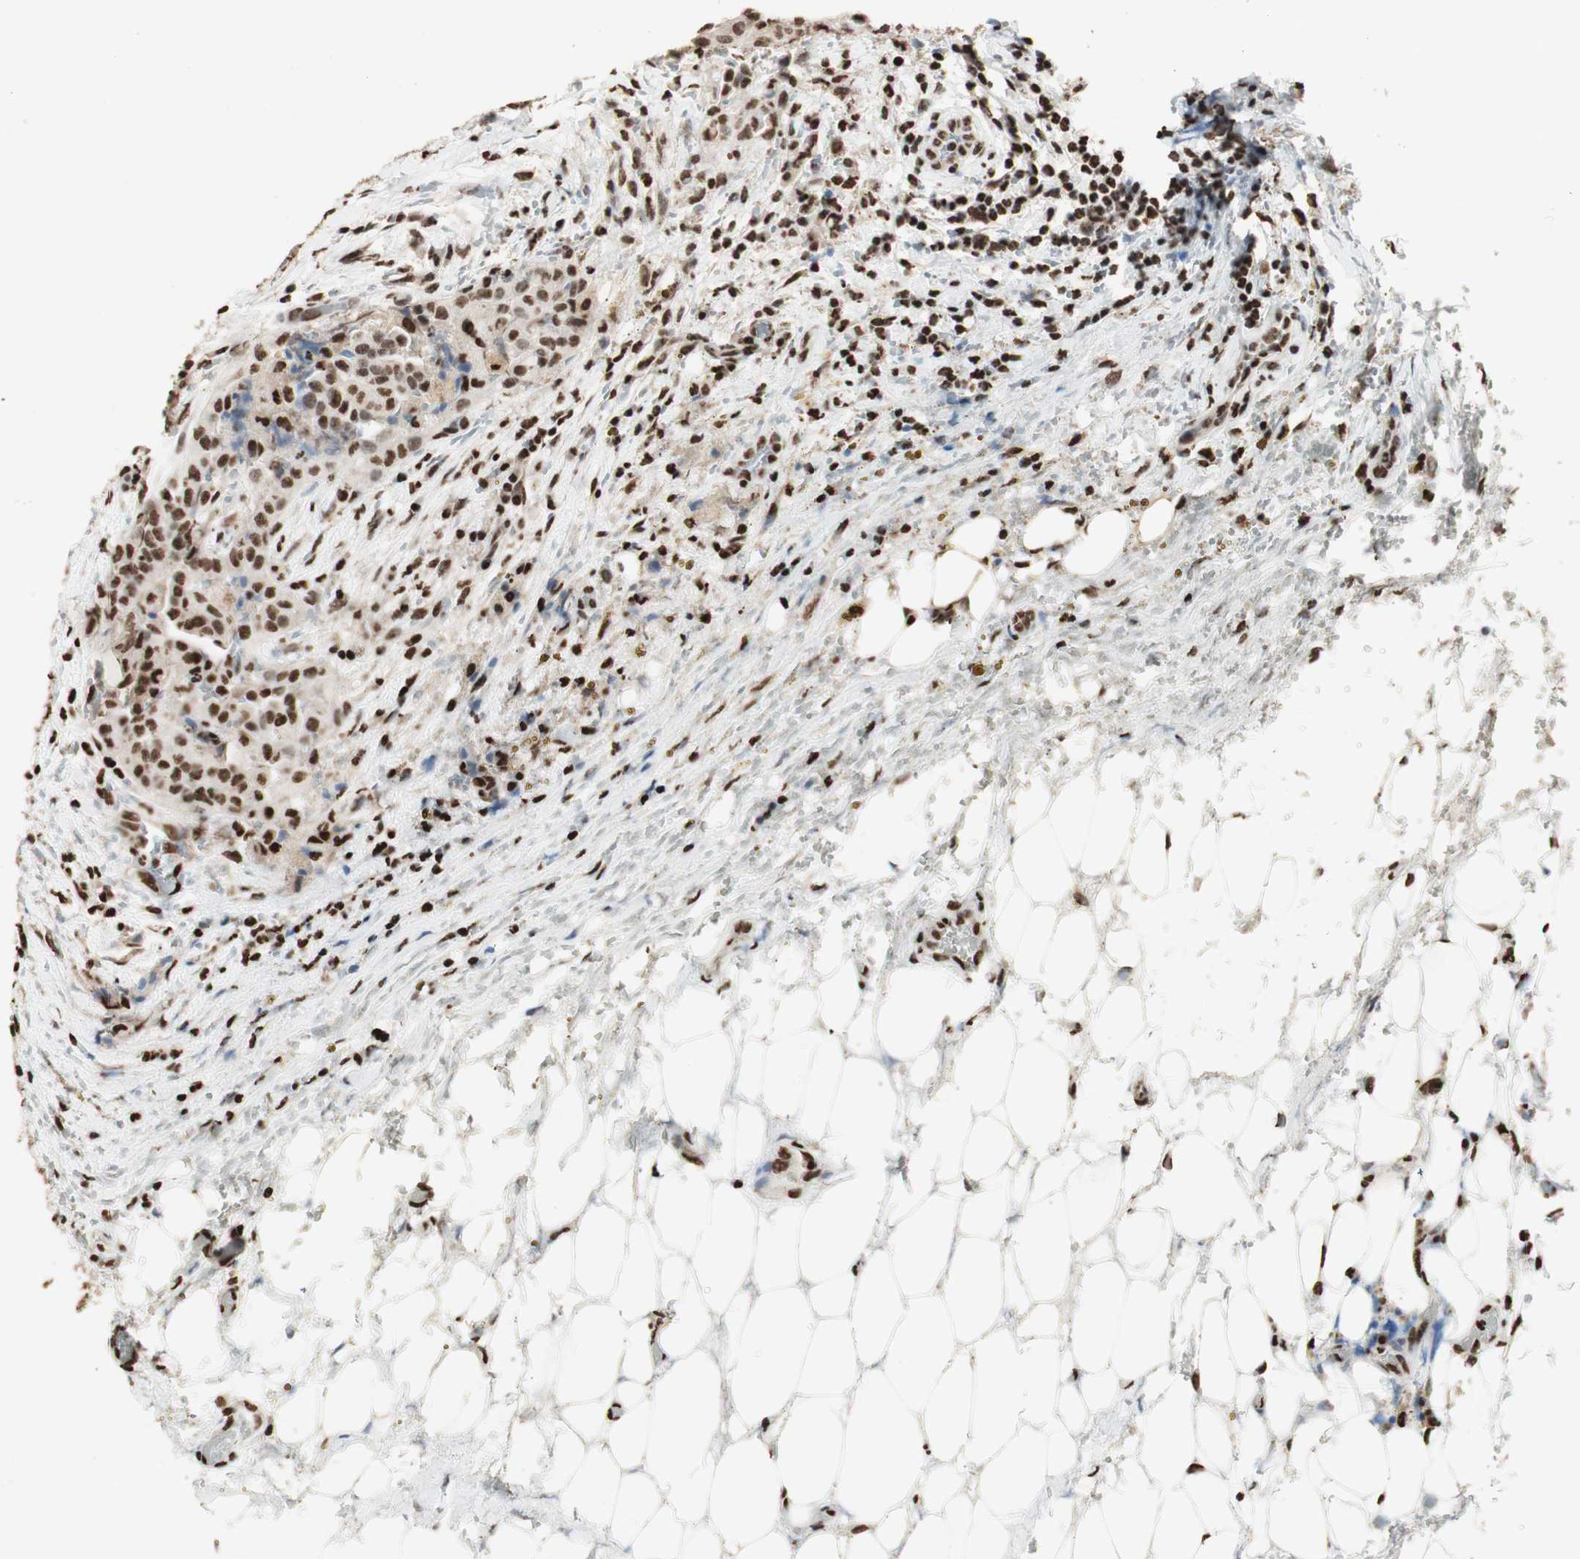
{"staining": {"intensity": "moderate", "quantity": ">75%", "location": "nuclear"}, "tissue": "thyroid cancer", "cell_type": "Tumor cells", "image_type": "cancer", "snomed": [{"axis": "morphology", "description": "Papillary adenocarcinoma, NOS"}, {"axis": "topography", "description": "Thyroid gland"}], "caption": "Thyroid papillary adenocarcinoma was stained to show a protein in brown. There is medium levels of moderate nuclear expression in approximately >75% of tumor cells.", "gene": "HNRNPA2B1", "patient": {"sex": "male", "age": 77}}